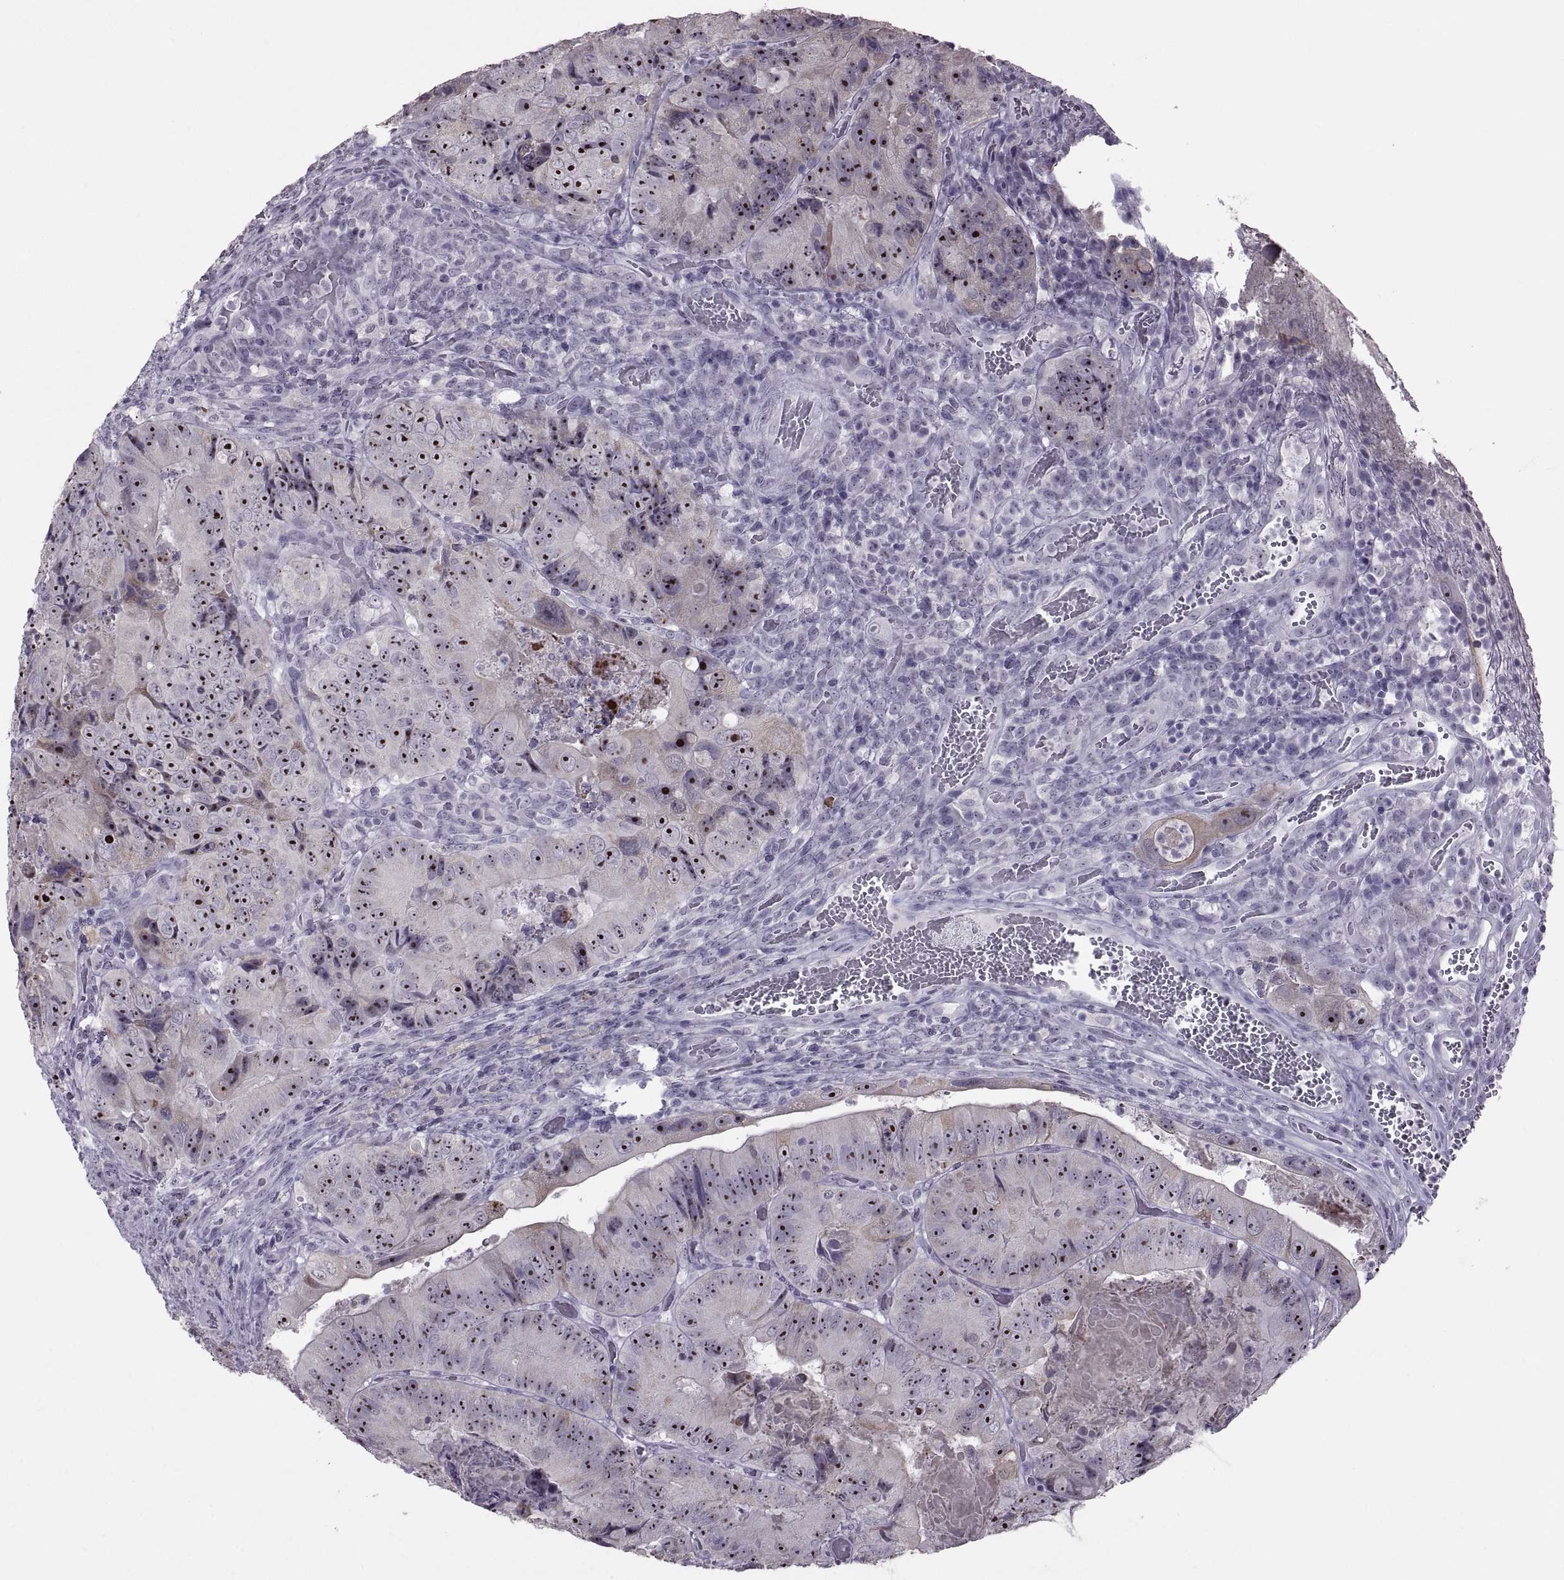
{"staining": {"intensity": "strong", "quantity": ">75%", "location": "nuclear"}, "tissue": "colorectal cancer", "cell_type": "Tumor cells", "image_type": "cancer", "snomed": [{"axis": "morphology", "description": "Adenocarcinoma, NOS"}, {"axis": "topography", "description": "Colon"}], "caption": "Immunohistochemical staining of human colorectal cancer shows high levels of strong nuclear staining in approximately >75% of tumor cells.", "gene": "ASIC2", "patient": {"sex": "female", "age": 86}}